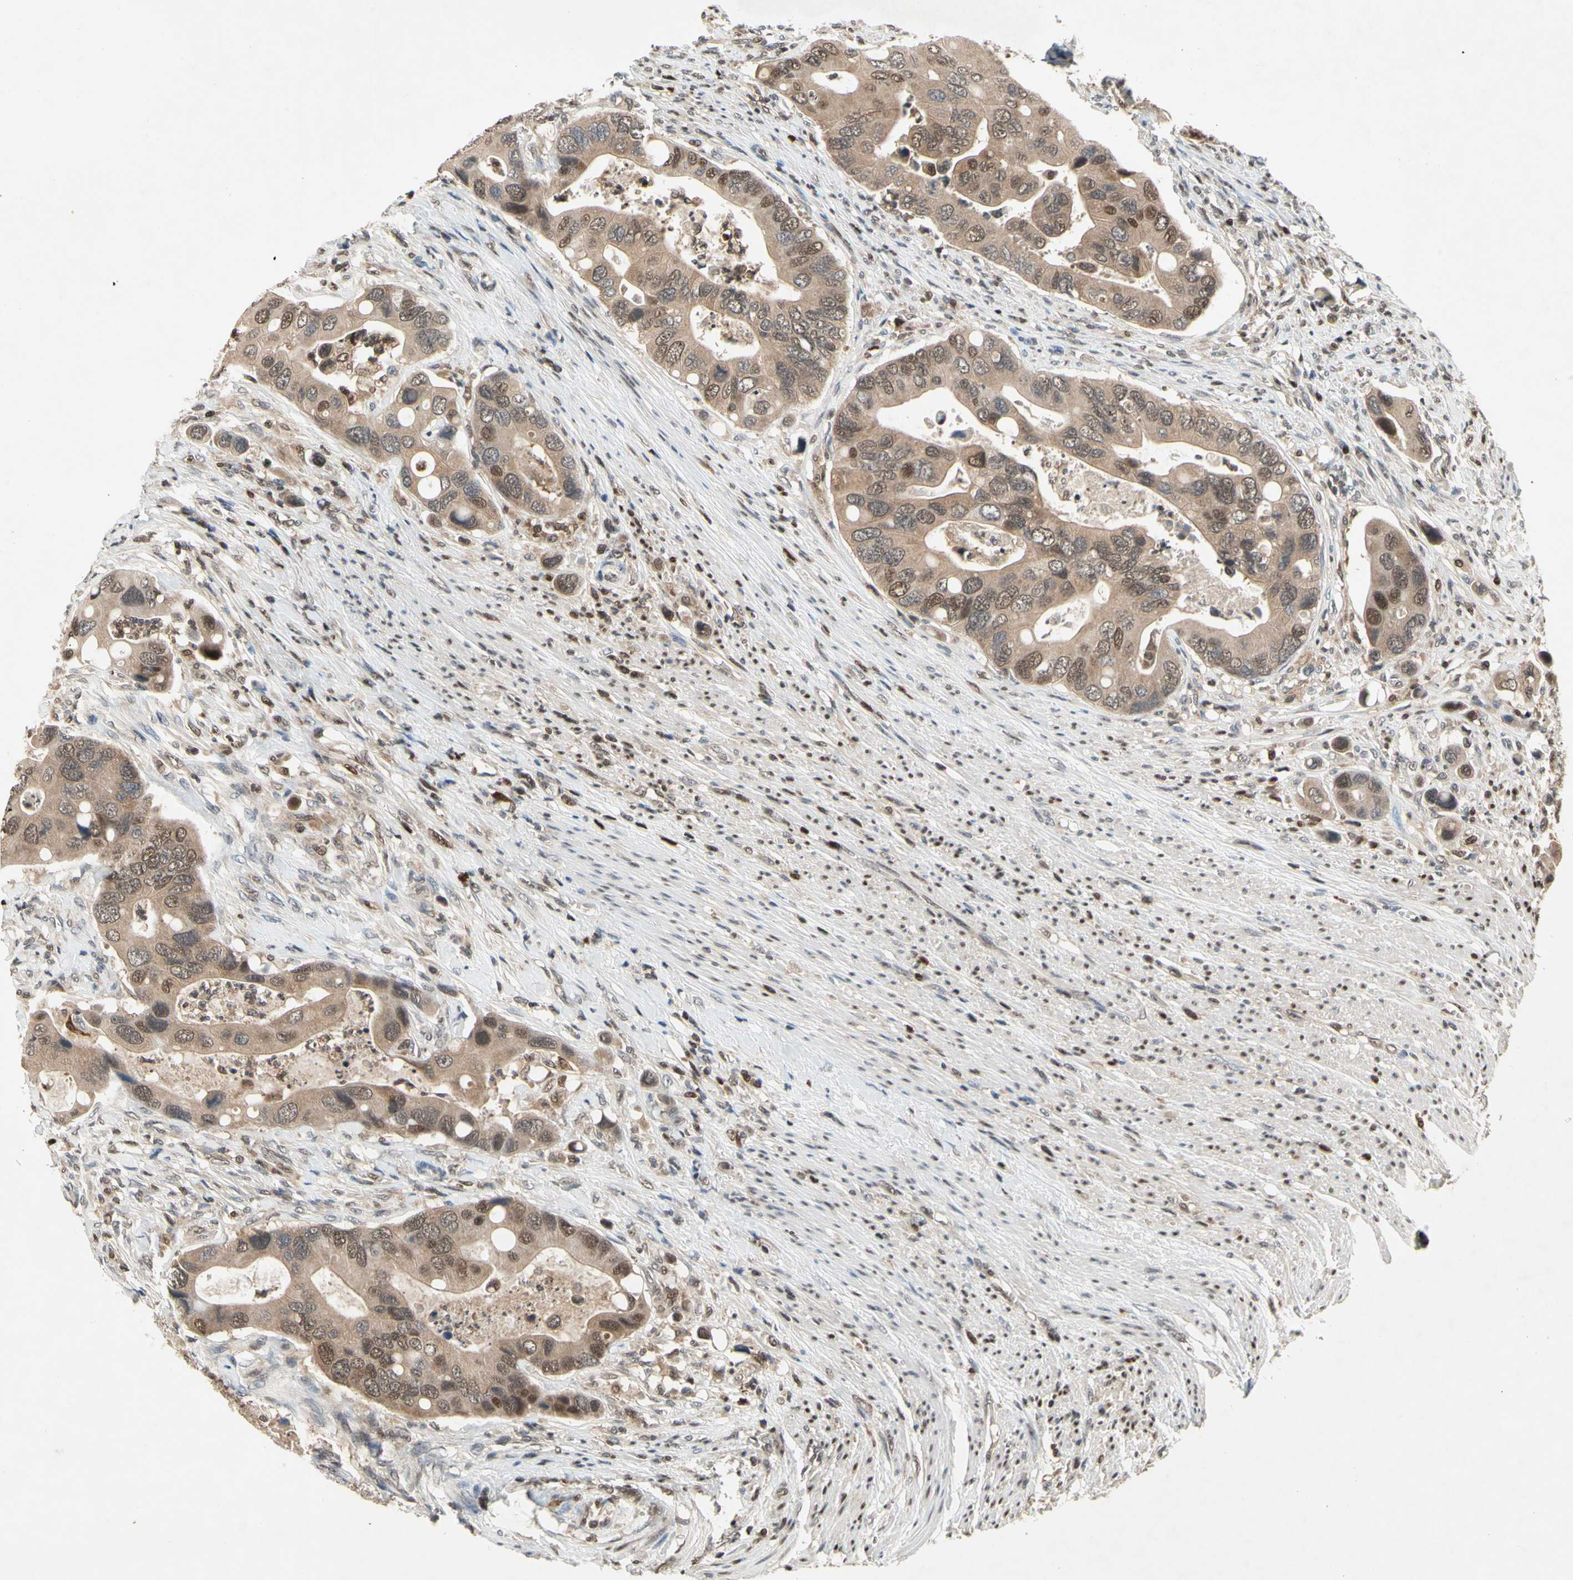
{"staining": {"intensity": "weak", "quantity": ">75%", "location": "cytoplasmic/membranous"}, "tissue": "colorectal cancer", "cell_type": "Tumor cells", "image_type": "cancer", "snomed": [{"axis": "morphology", "description": "Adenocarcinoma, NOS"}, {"axis": "topography", "description": "Rectum"}], "caption": "IHC histopathology image of colorectal cancer (adenocarcinoma) stained for a protein (brown), which exhibits low levels of weak cytoplasmic/membranous staining in about >75% of tumor cells.", "gene": "GSR", "patient": {"sex": "female", "age": 57}}